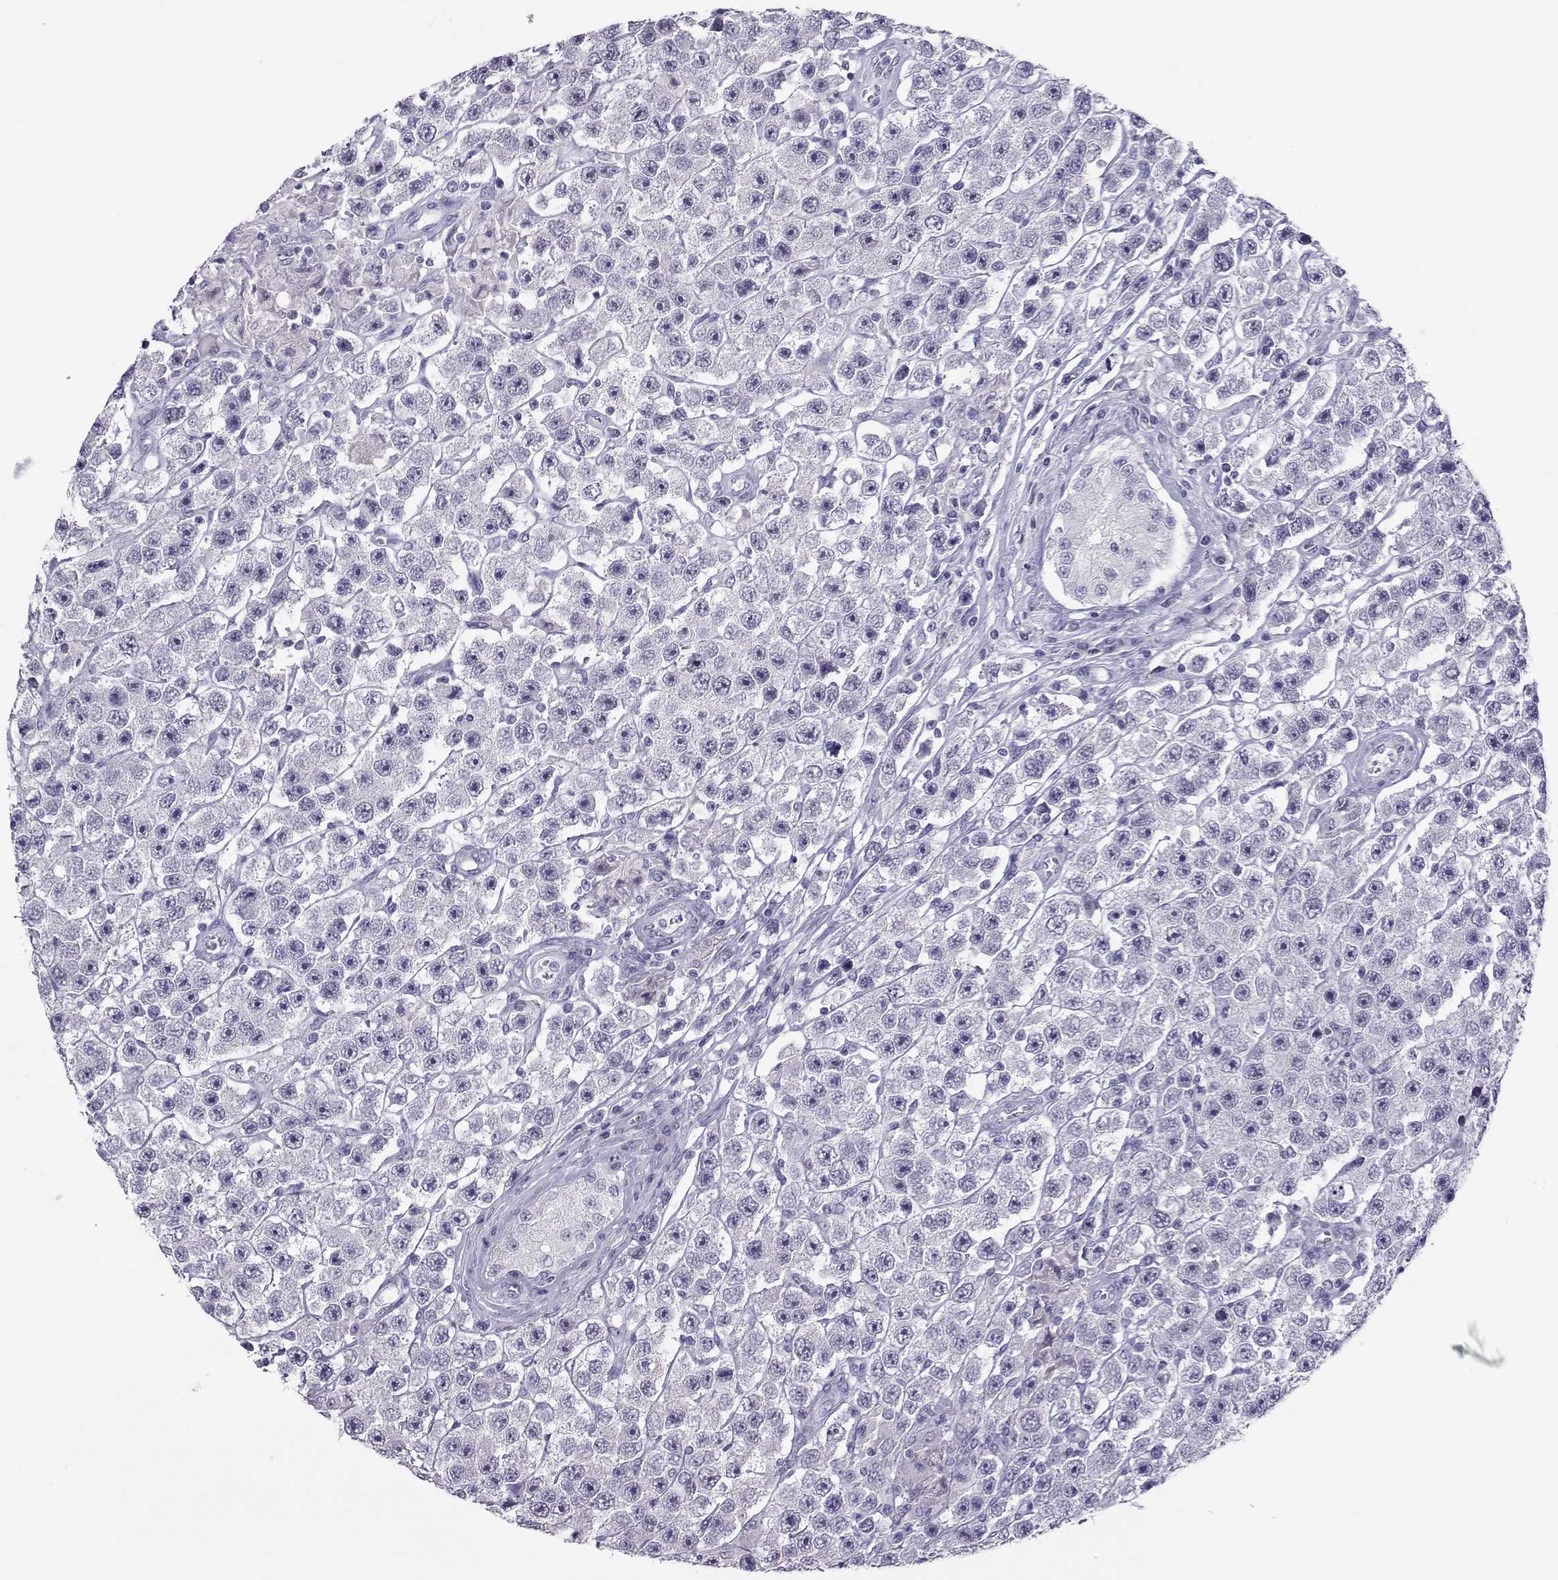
{"staining": {"intensity": "negative", "quantity": "none", "location": "none"}, "tissue": "testis cancer", "cell_type": "Tumor cells", "image_type": "cancer", "snomed": [{"axis": "morphology", "description": "Seminoma, NOS"}, {"axis": "topography", "description": "Testis"}], "caption": "There is no significant staining in tumor cells of testis cancer (seminoma).", "gene": "TRPM7", "patient": {"sex": "male", "age": 45}}